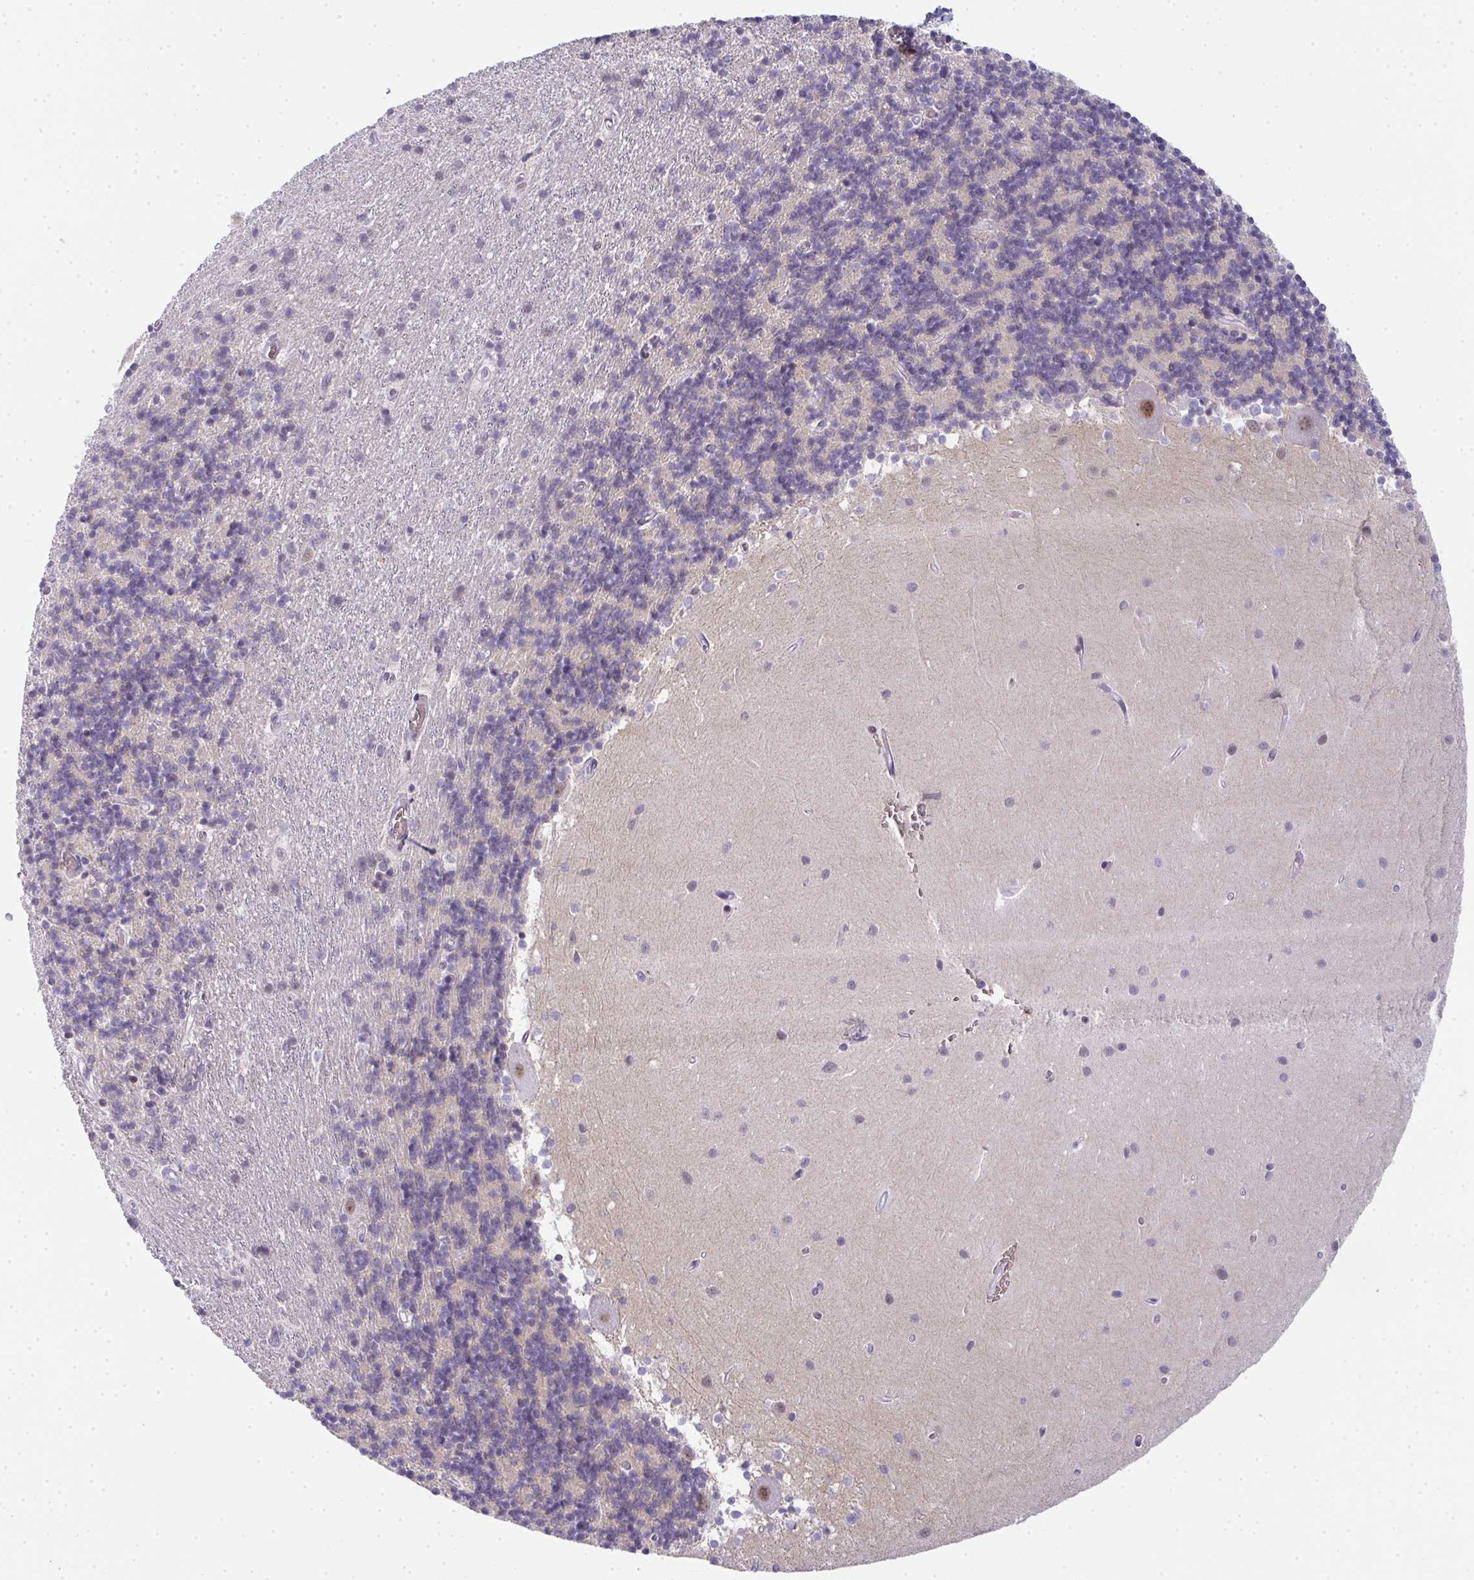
{"staining": {"intensity": "negative", "quantity": "none", "location": "none"}, "tissue": "cerebellum", "cell_type": "Cells in granular layer", "image_type": "normal", "snomed": [{"axis": "morphology", "description": "Normal tissue, NOS"}, {"axis": "topography", "description": "Cerebellum"}], "caption": "Cerebellum was stained to show a protein in brown. There is no significant expression in cells in granular layer. (Brightfield microscopy of DAB (3,3'-diaminobenzidine) immunohistochemistry at high magnification).", "gene": "TNMD", "patient": {"sex": "male", "age": 54}}